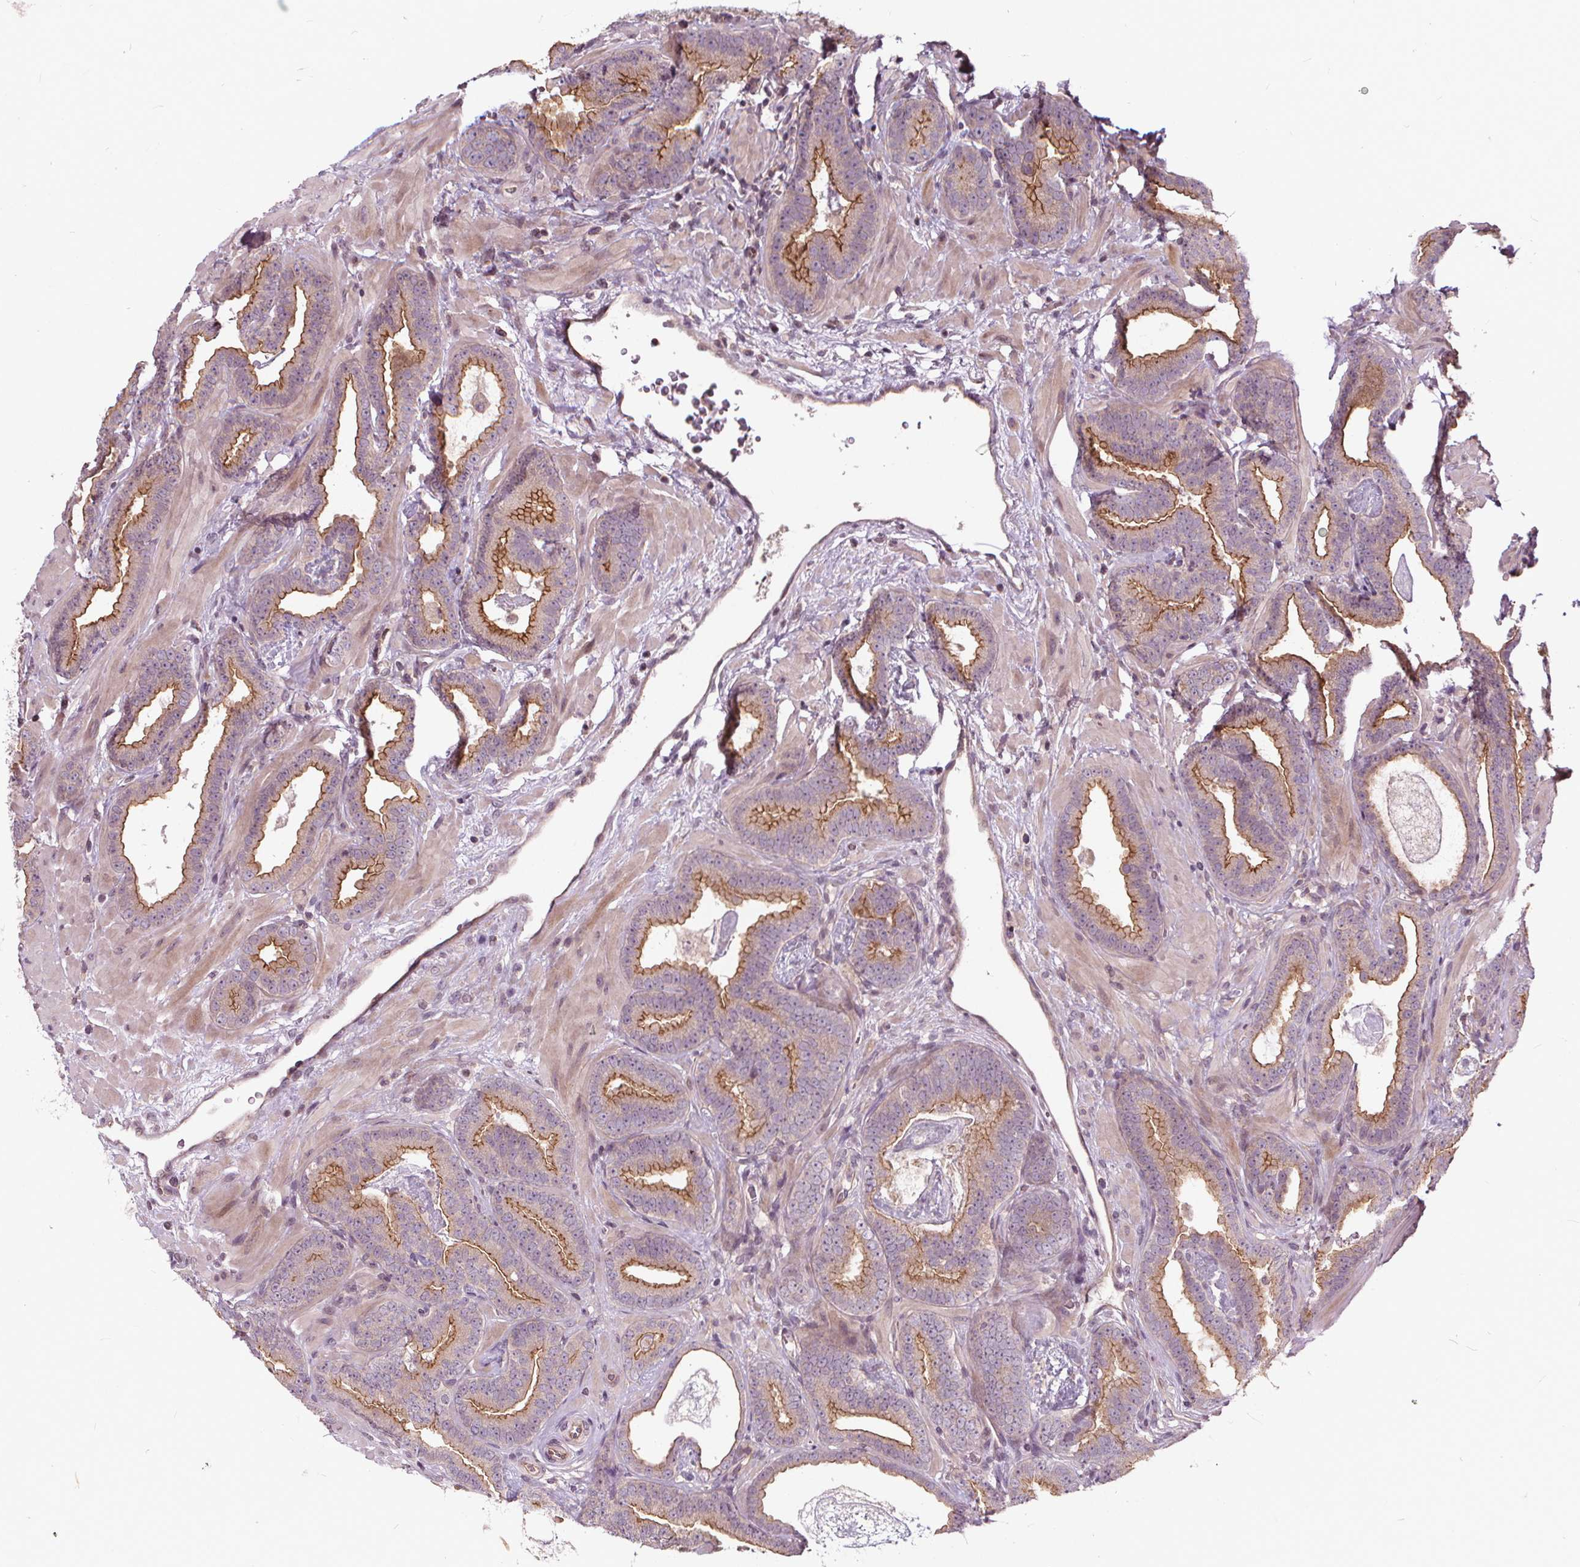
{"staining": {"intensity": "moderate", "quantity": ">75%", "location": "cytoplasmic/membranous"}, "tissue": "prostate cancer", "cell_type": "Tumor cells", "image_type": "cancer", "snomed": [{"axis": "morphology", "description": "Adenocarcinoma, Low grade"}, {"axis": "topography", "description": "Prostate"}], "caption": "Protein staining displays moderate cytoplasmic/membranous positivity in about >75% of tumor cells in low-grade adenocarcinoma (prostate).", "gene": "INPP5E", "patient": {"sex": "male", "age": 63}}